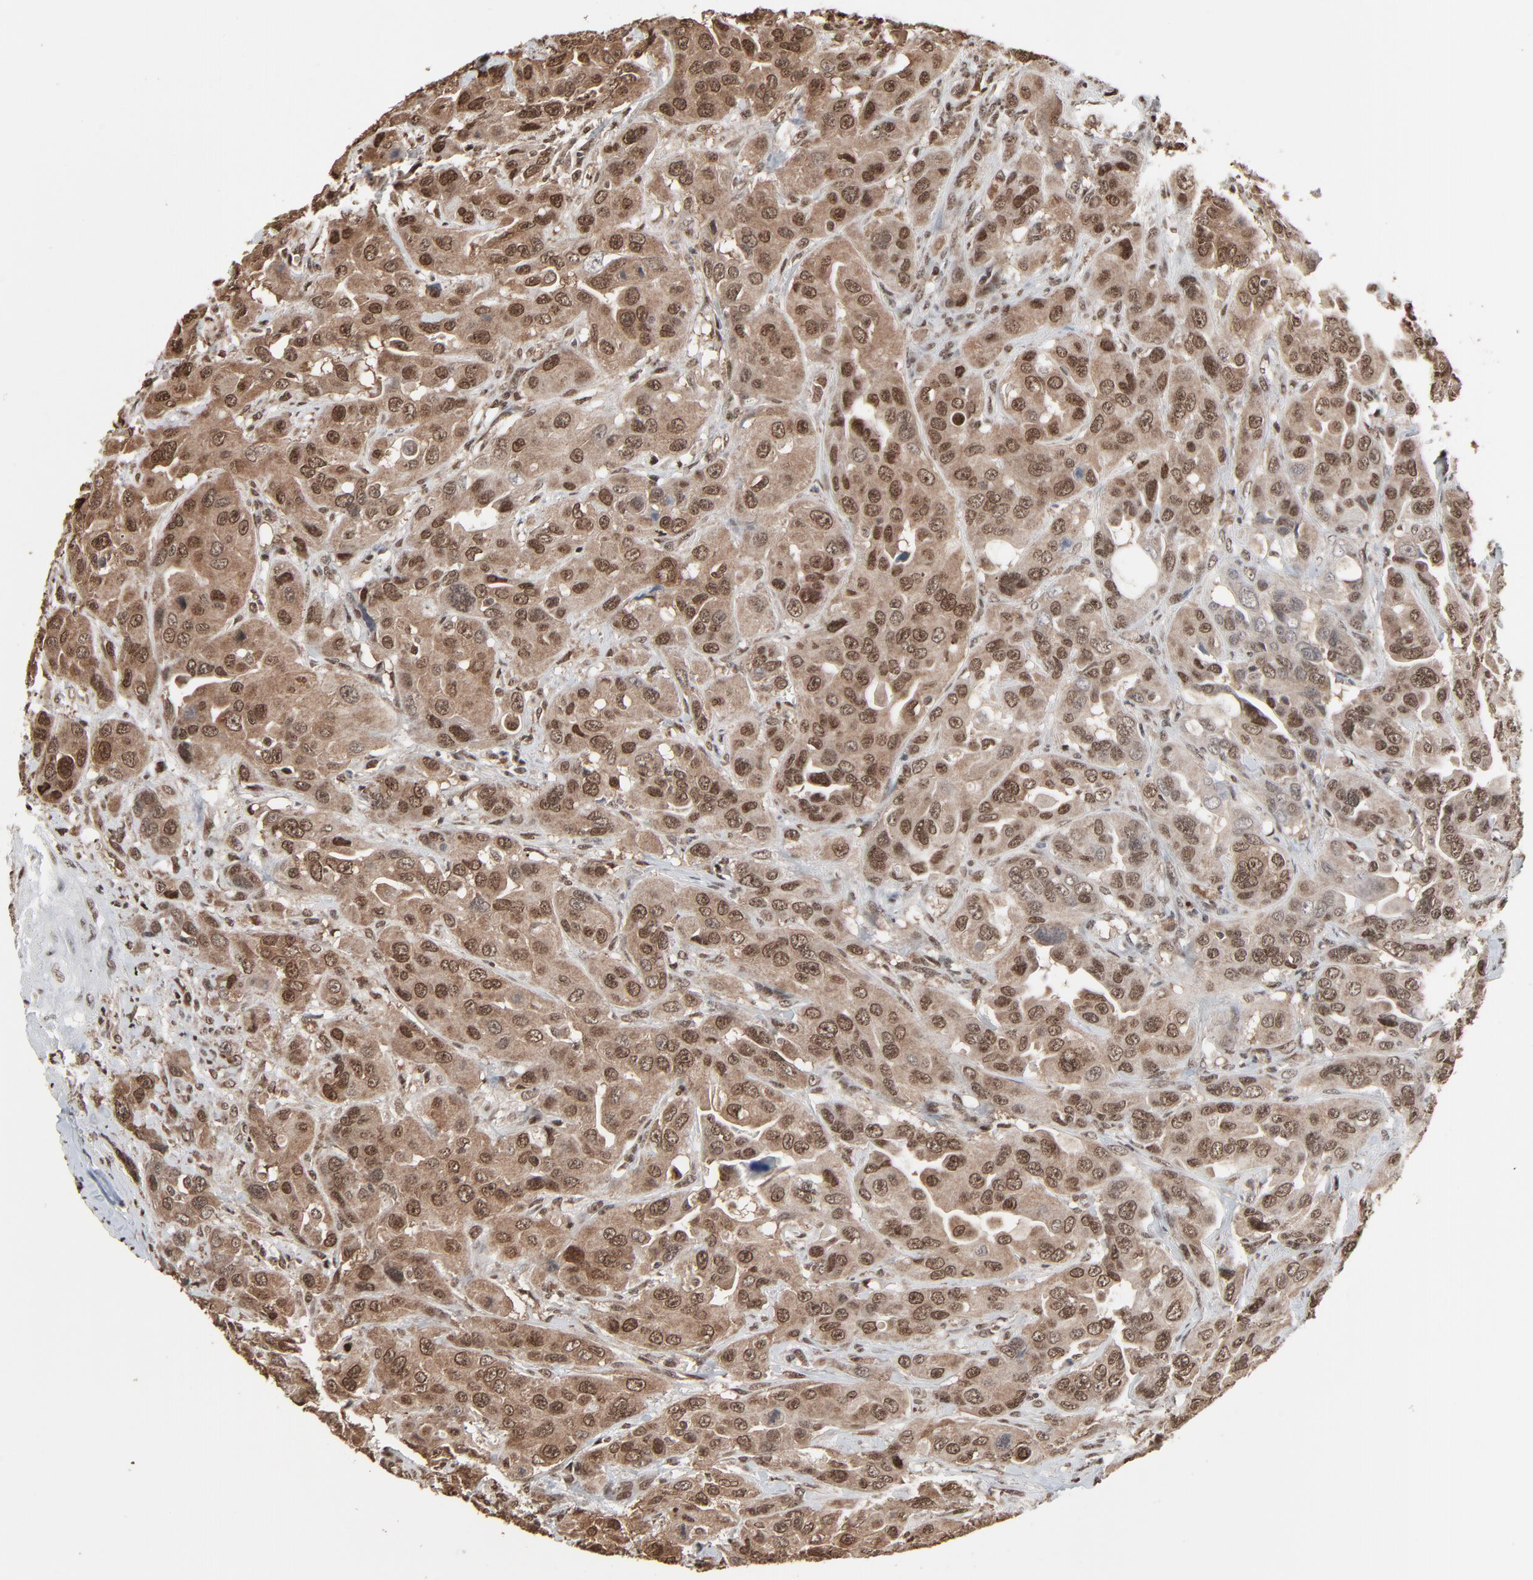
{"staining": {"intensity": "strong", "quantity": ">75%", "location": "cytoplasmic/membranous,nuclear"}, "tissue": "urothelial cancer", "cell_type": "Tumor cells", "image_type": "cancer", "snomed": [{"axis": "morphology", "description": "Urothelial carcinoma, High grade"}, {"axis": "topography", "description": "Urinary bladder"}], "caption": "High-power microscopy captured an immunohistochemistry (IHC) image of high-grade urothelial carcinoma, revealing strong cytoplasmic/membranous and nuclear expression in approximately >75% of tumor cells.", "gene": "MEIS2", "patient": {"sex": "male", "age": 73}}